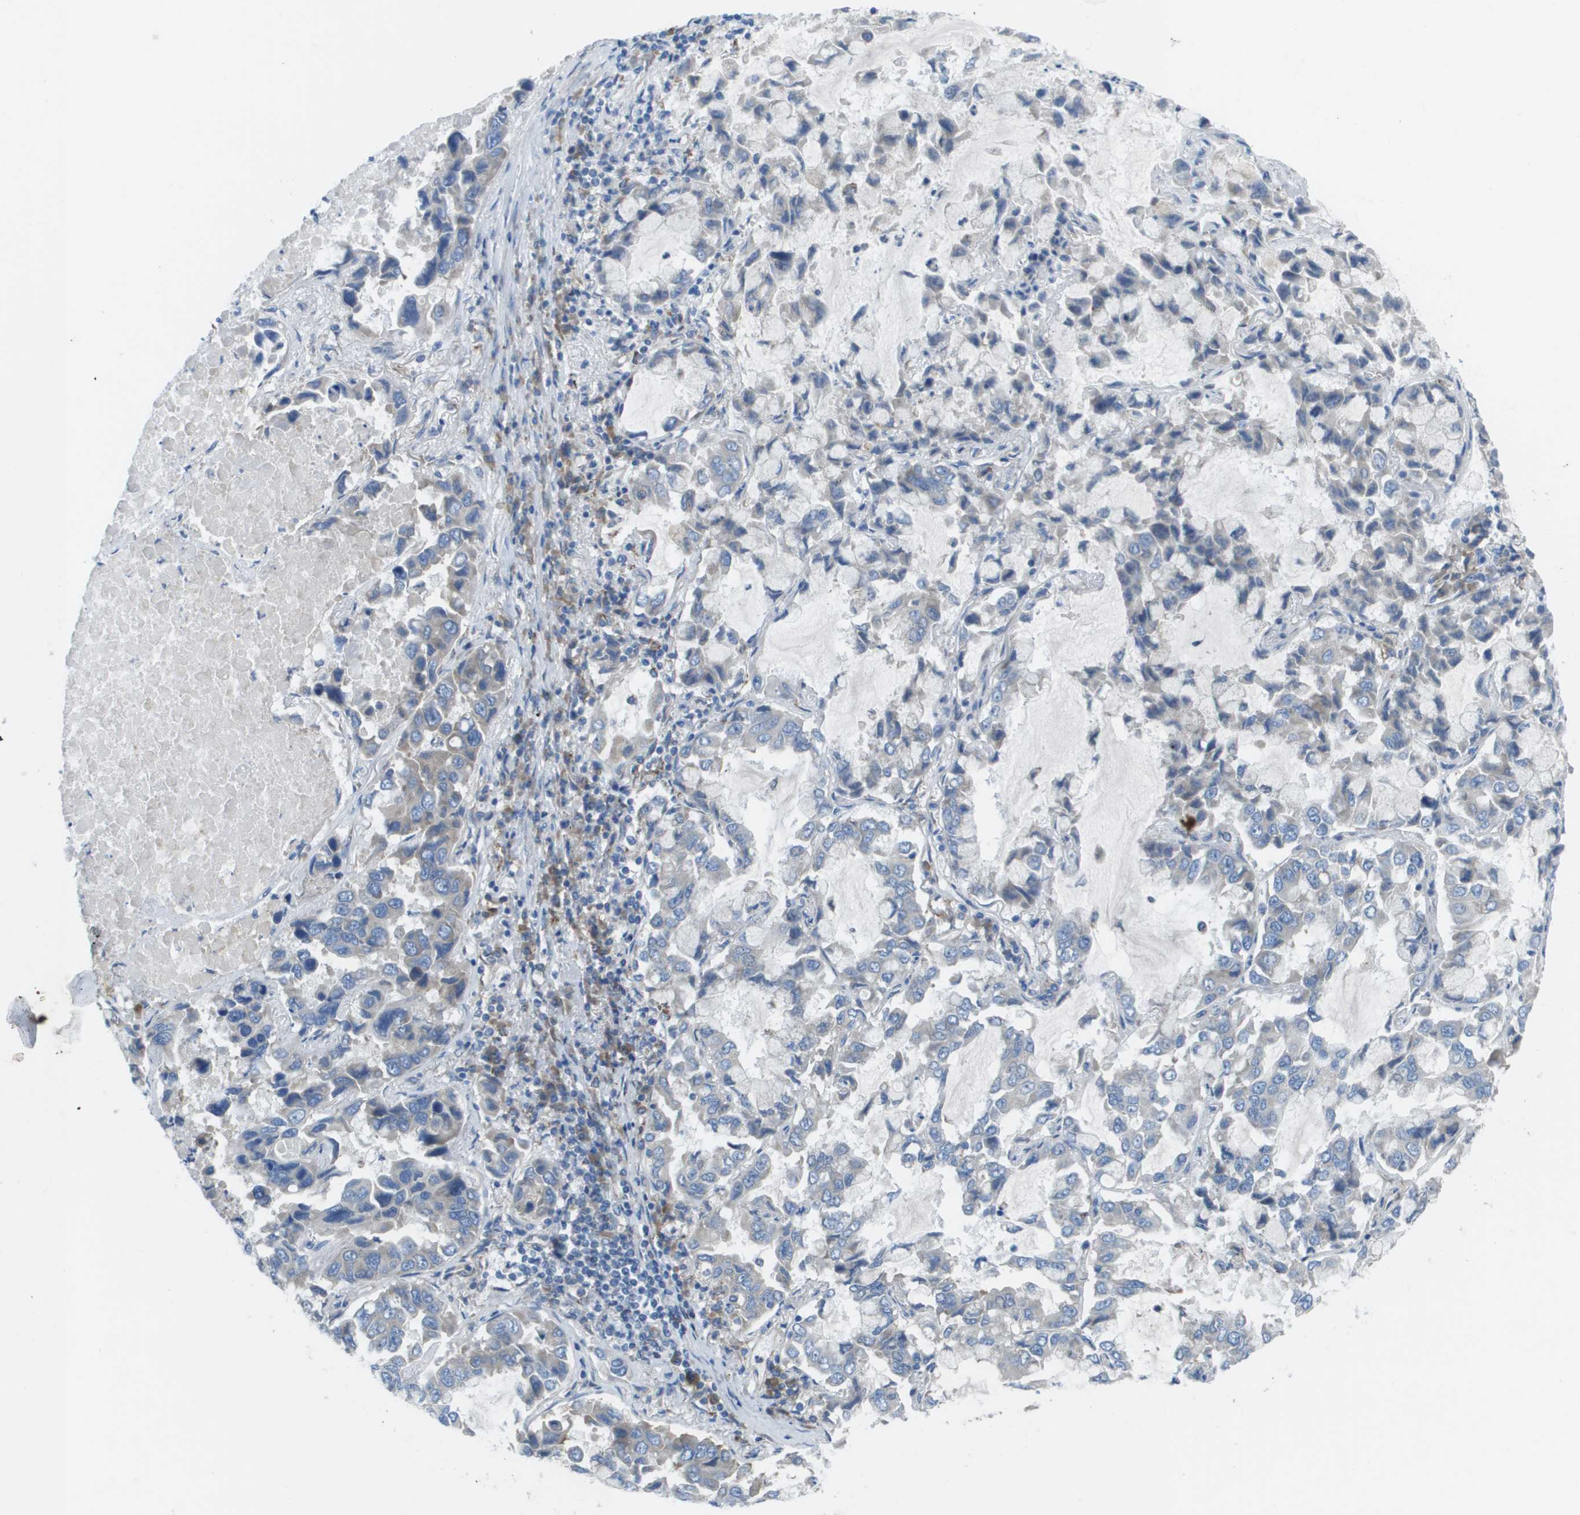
{"staining": {"intensity": "negative", "quantity": "none", "location": "none"}, "tissue": "lung cancer", "cell_type": "Tumor cells", "image_type": "cancer", "snomed": [{"axis": "morphology", "description": "Adenocarcinoma, NOS"}, {"axis": "topography", "description": "Lung"}], "caption": "The immunohistochemistry (IHC) image has no significant positivity in tumor cells of lung cancer tissue. (DAB (3,3'-diaminobenzidine) immunohistochemistry (IHC), high magnification).", "gene": "CLCN2", "patient": {"sex": "male", "age": 64}}